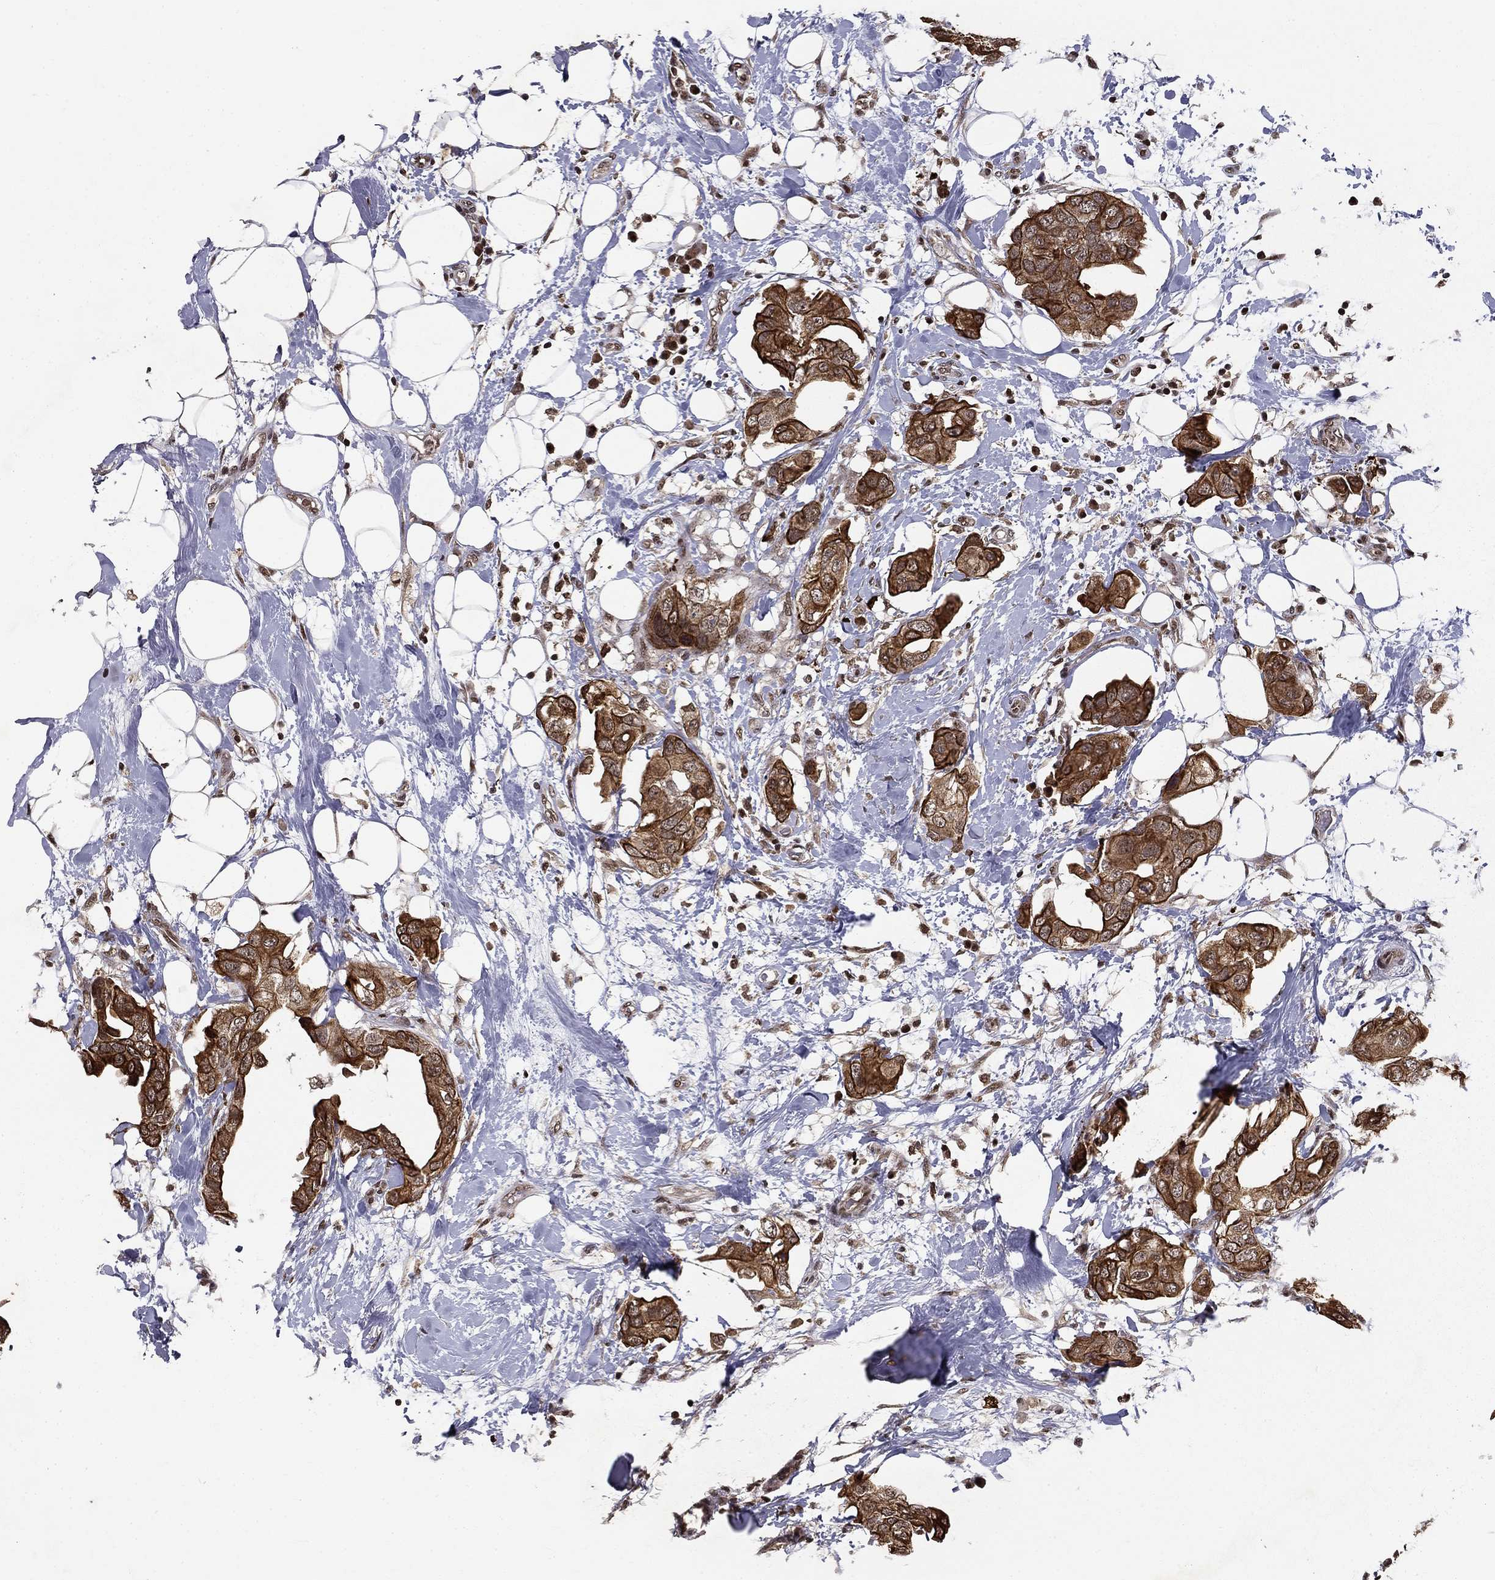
{"staining": {"intensity": "strong", "quantity": ">75%", "location": "cytoplasmic/membranous"}, "tissue": "breast cancer", "cell_type": "Tumor cells", "image_type": "cancer", "snomed": [{"axis": "morphology", "description": "Normal tissue, NOS"}, {"axis": "morphology", "description": "Duct carcinoma"}, {"axis": "topography", "description": "Breast"}], "caption": "A photomicrograph showing strong cytoplasmic/membranous expression in about >75% of tumor cells in breast cancer, as visualized by brown immunohistochemical staining.", "gene": "CDCA7L", "patient": {"sex": "female", "age": 40}}